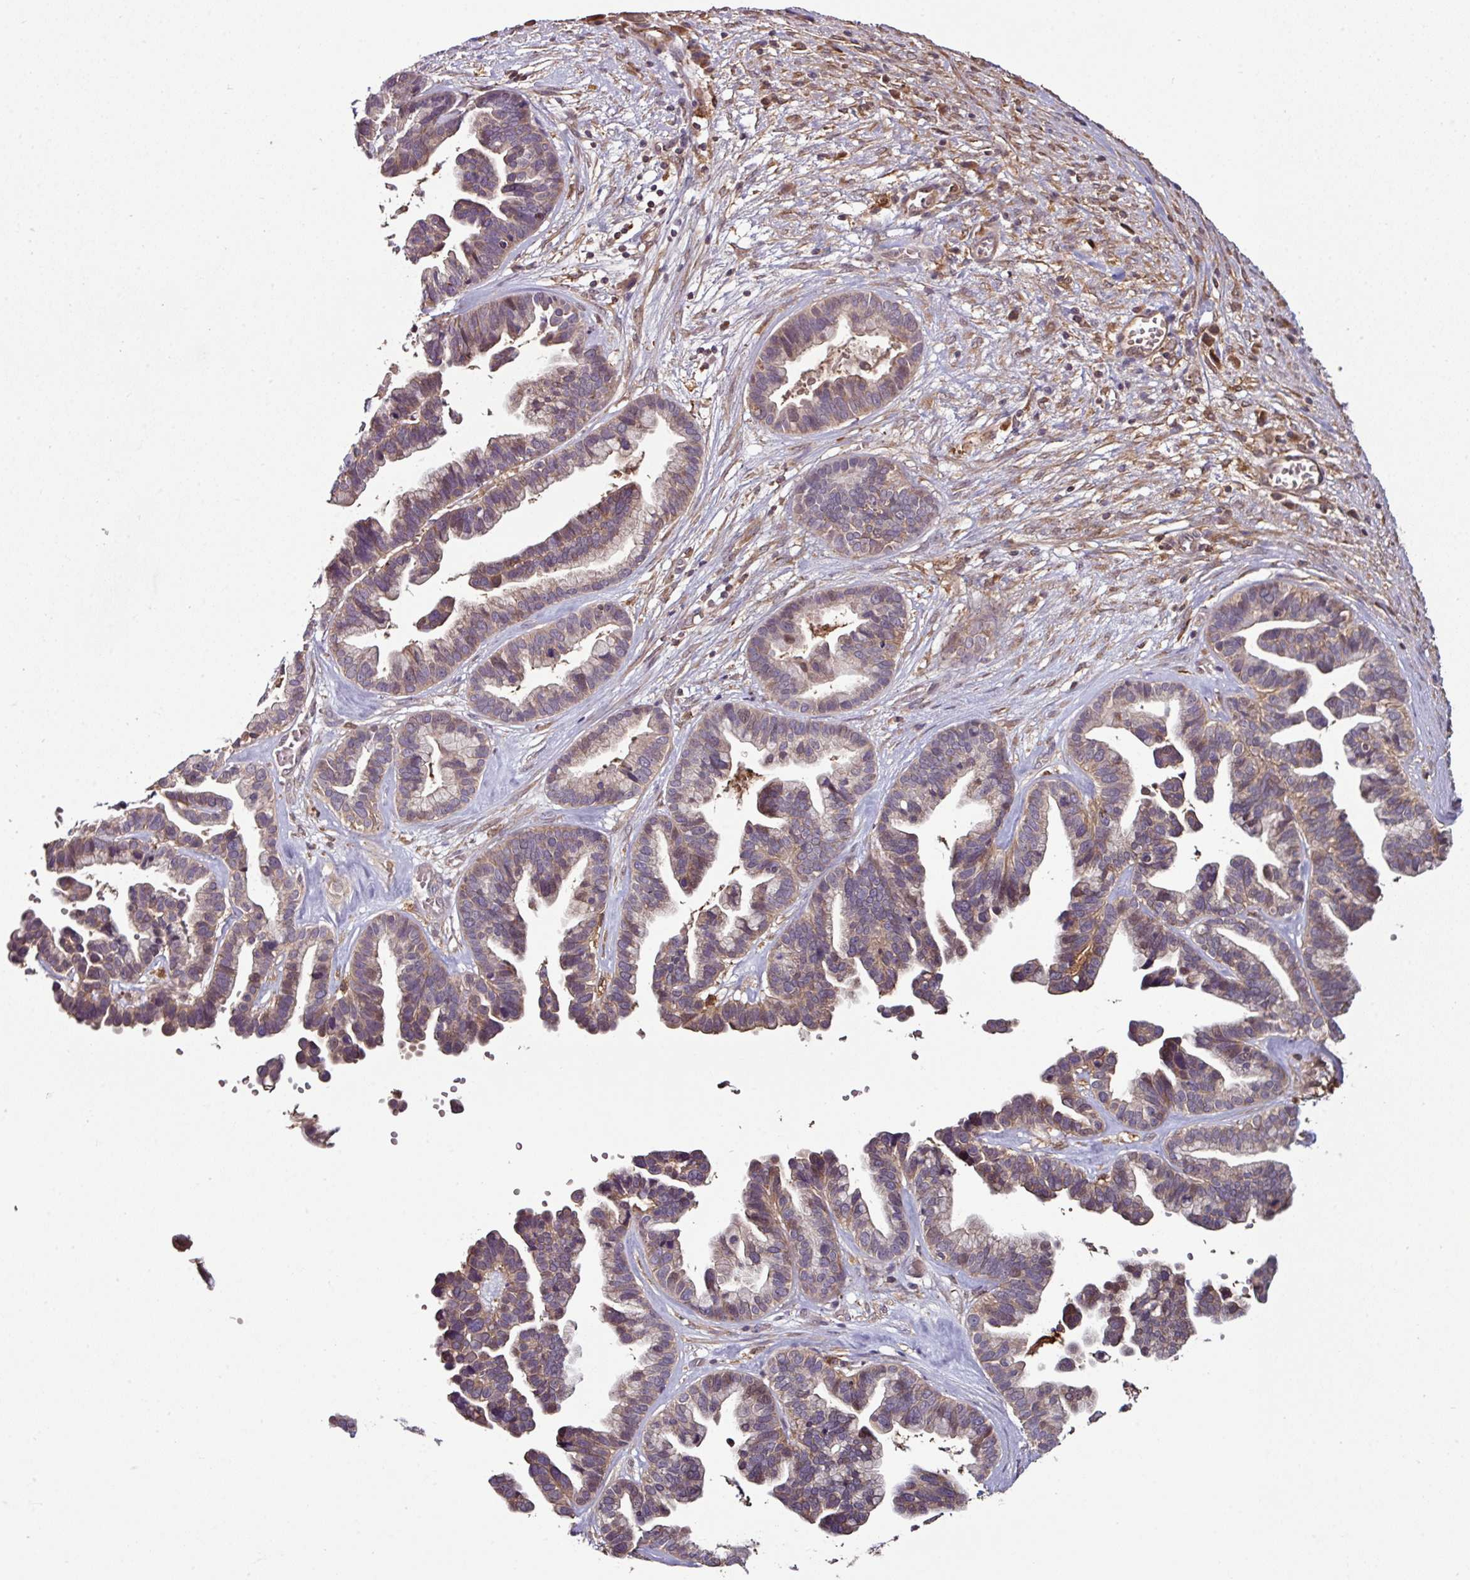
{"staining": {"intensity": "weak", "quantity": ">75%", "location": "cytoplasmic/membranous"}, "tissue": "ovarian cancer", "cell_type": "Tumor cells", "image_type": "cancer", "snomed": [{"axis": "morphology", "description": "Cystadenocarcinoma, serous, NOS"}, {"axis": "topography", "description": "Ovary"}], "caption": "The micrograph reveals staining of ovarian cancer, revealing weak cytoplasmic/membranous protein staining (brown color) within tumor cells. (DAB IHC with brightfield microscopy, high magnification).", "gene": "GNPDA1", "patient": {"sex": "female", "age": 56}}